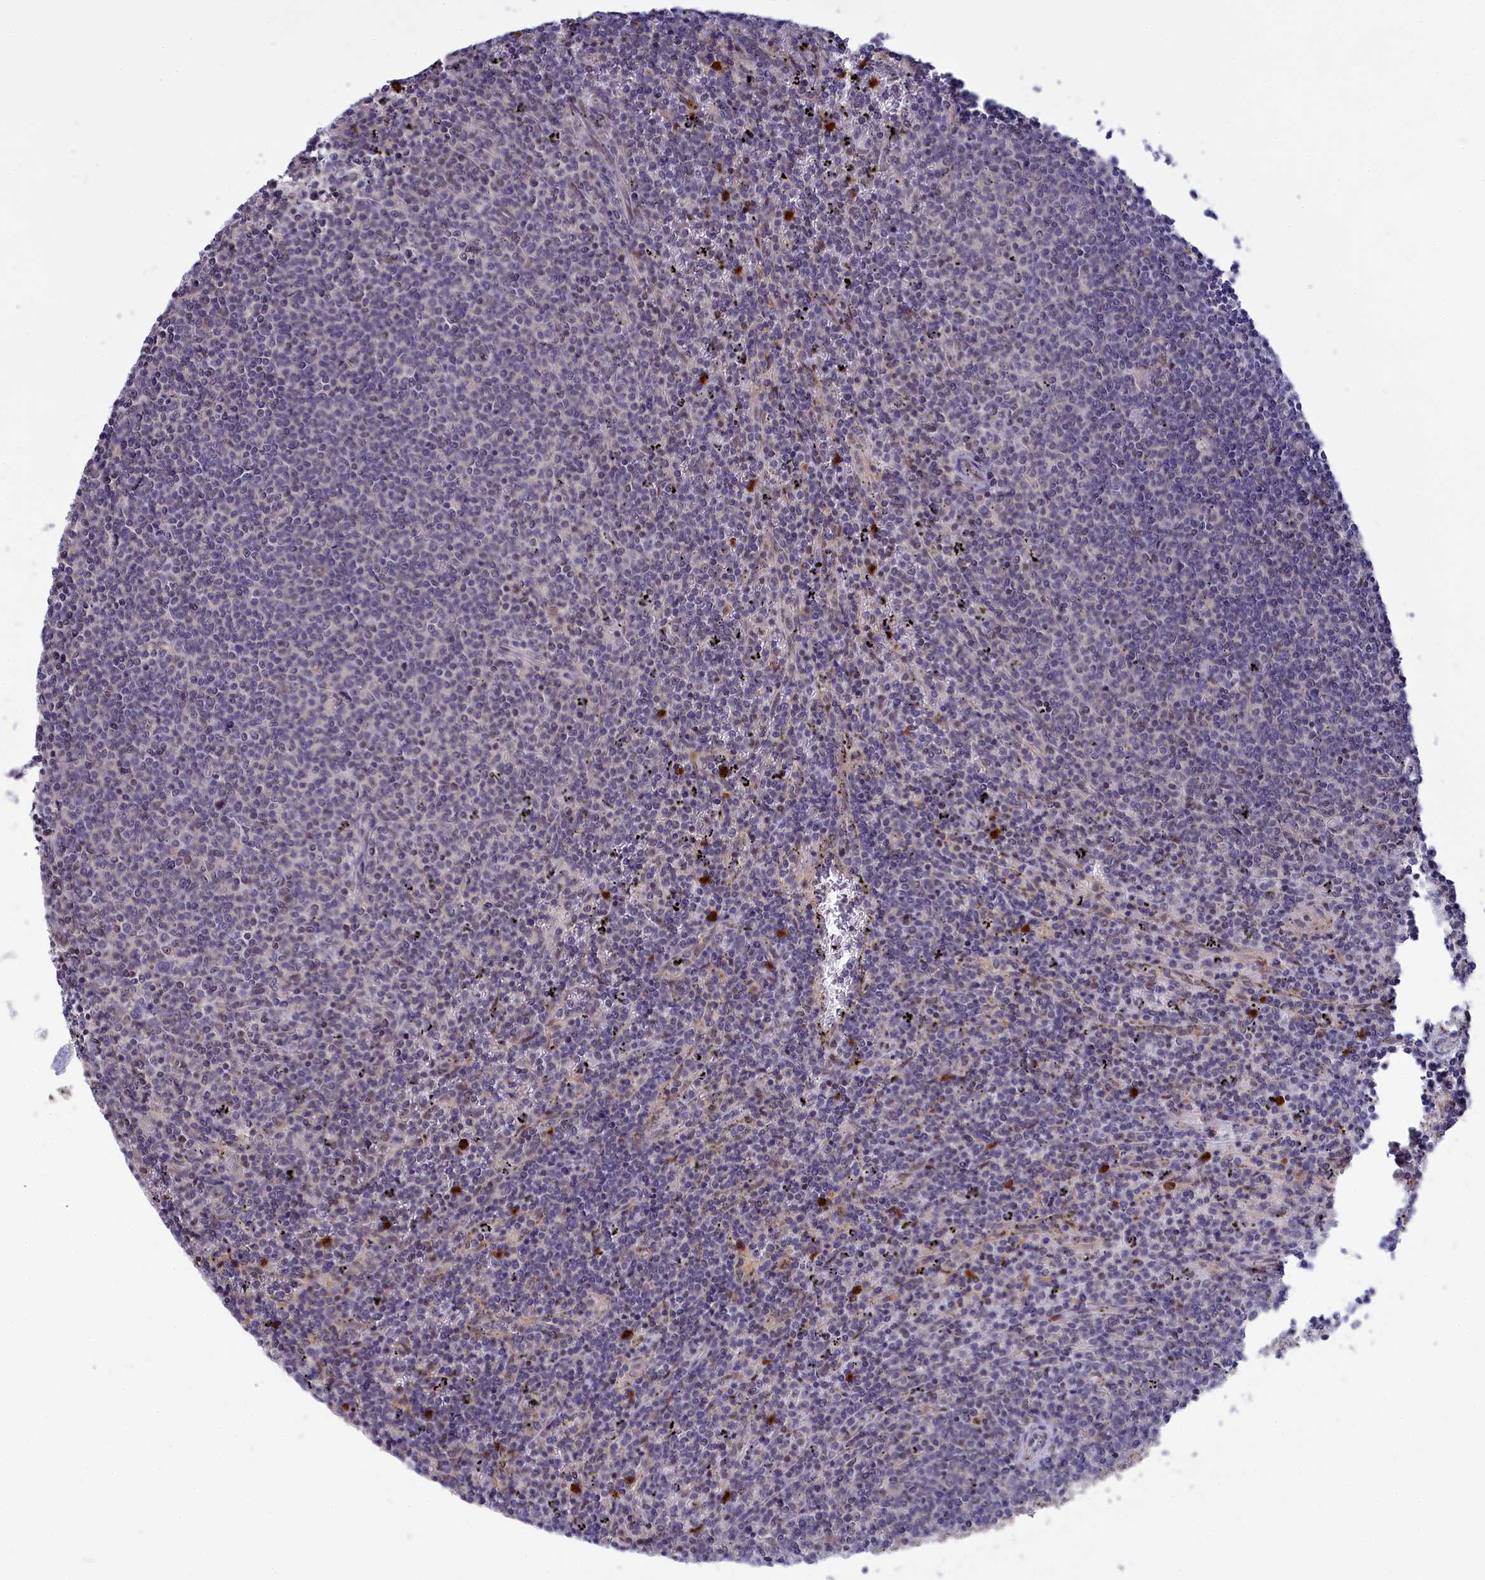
{"staining": {"intensity": "negative", "quantity": "none", "location": "none"}, "tissue": "lymphoma", "cell_type": "Tumor cells", "image_type": "cancer", "snomed": [{"axis": "morphology", "description": "Malignant lymphoma, non-Hodgkin's type, Low grade"}, {"axis": "topography", "description": "Spleen"}], "caption": "The photomicrograph exhibits no significant positivity in tumor cells of lymphoma. Brightfield microscopy of IHC stained with DAB (brown) and hematoxylin (blue), captured at high magnification.", "gene": "KCTD14", "patient": {"sex": "female", "age": 50}}